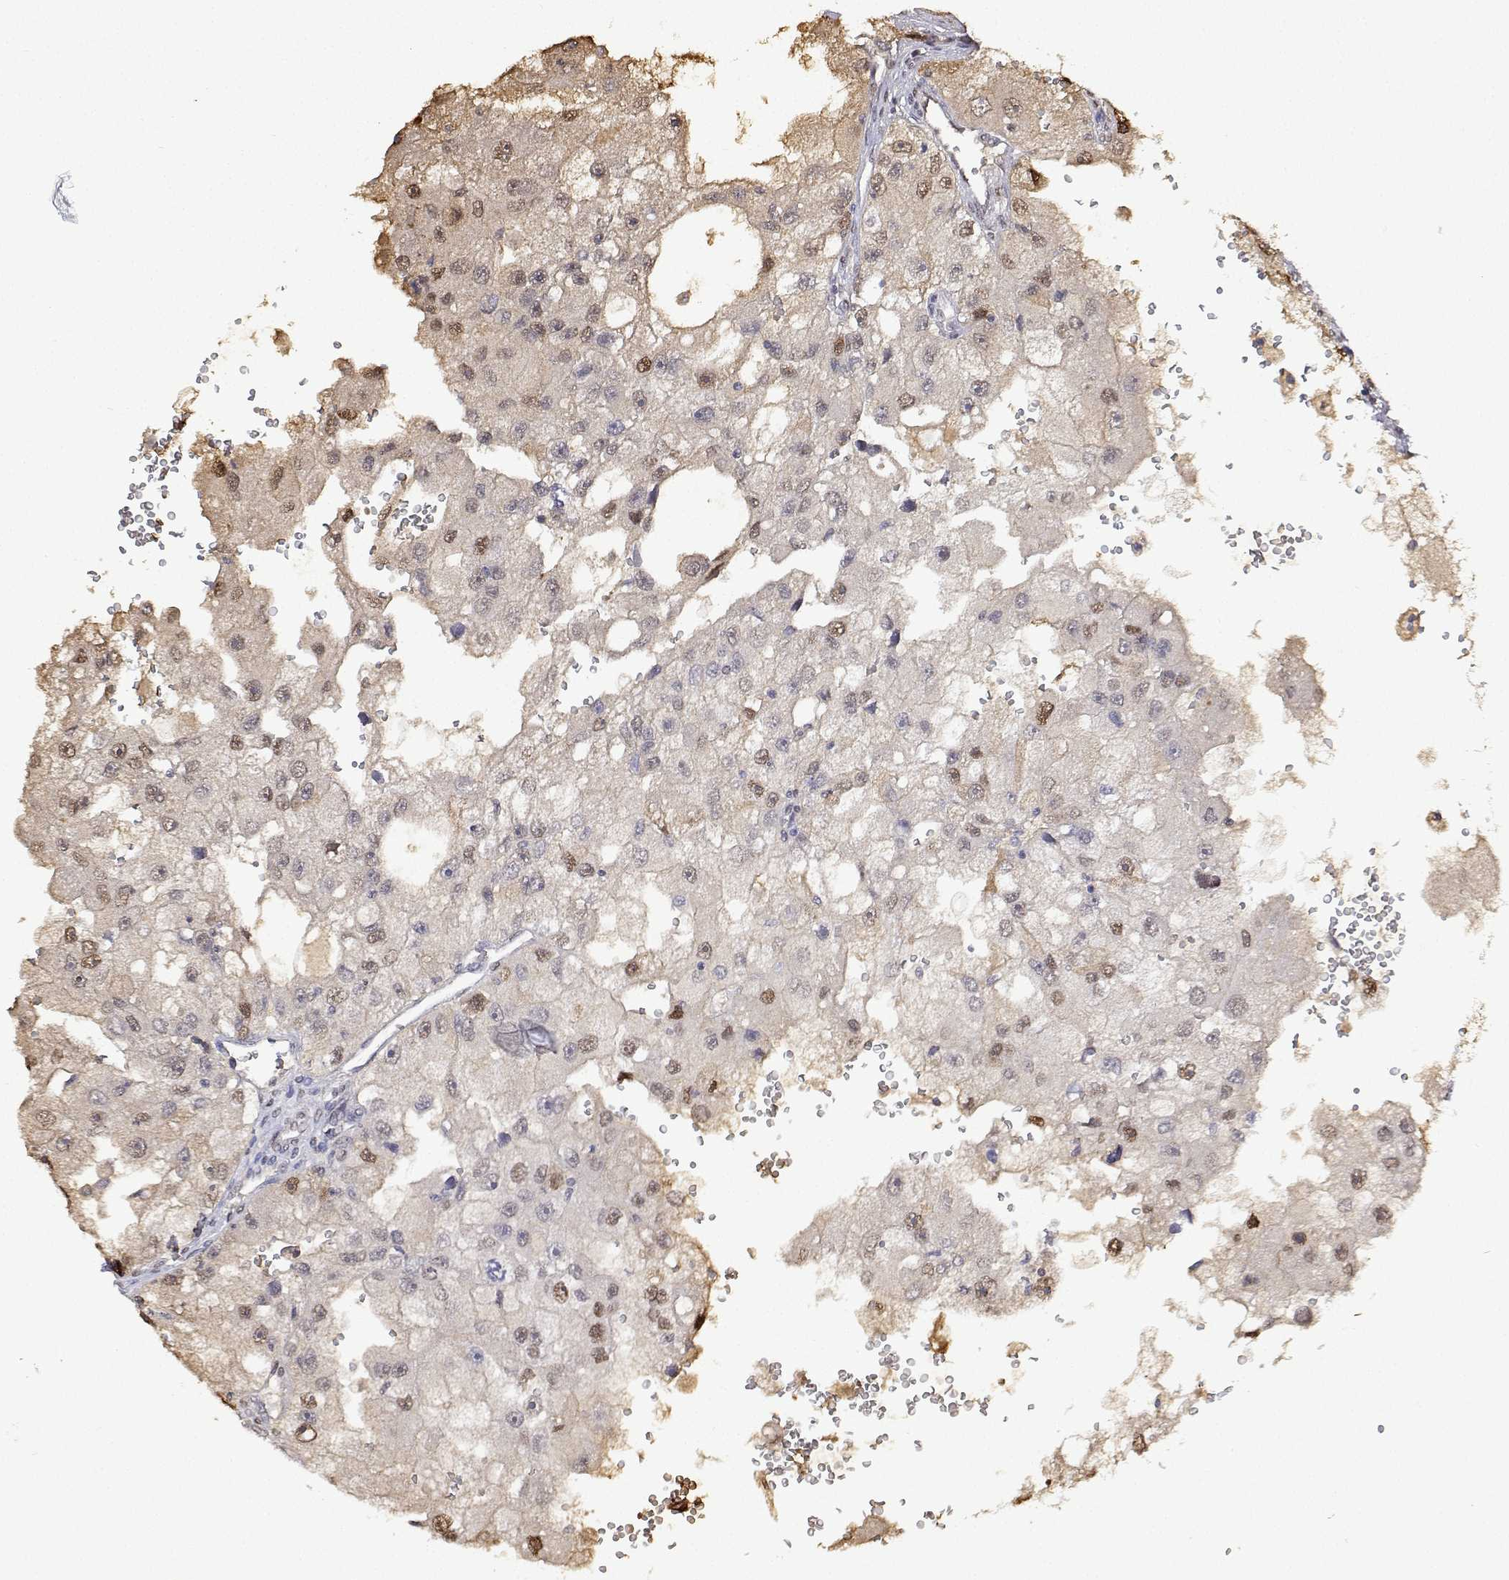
{"staining": {"intensity": "moderate", "quantity": ">75%", "location": "nuclear"}, "tissue": "renal cancer", "cell_type": "Tumor cells", "image_type": "cancer", "snomed": [{"axis": "morphology", "description": "Adenocarcinoma, NOS"}, {"axis": "topography", "description": "Kidney"}], "caption": "Tumor cells exhibit moderate nuclear expression in about >75% of cells in renal cancer (adenocarcinoma).", "gene": "TPI1", "patient": {"sex": "male", "age": 63}}